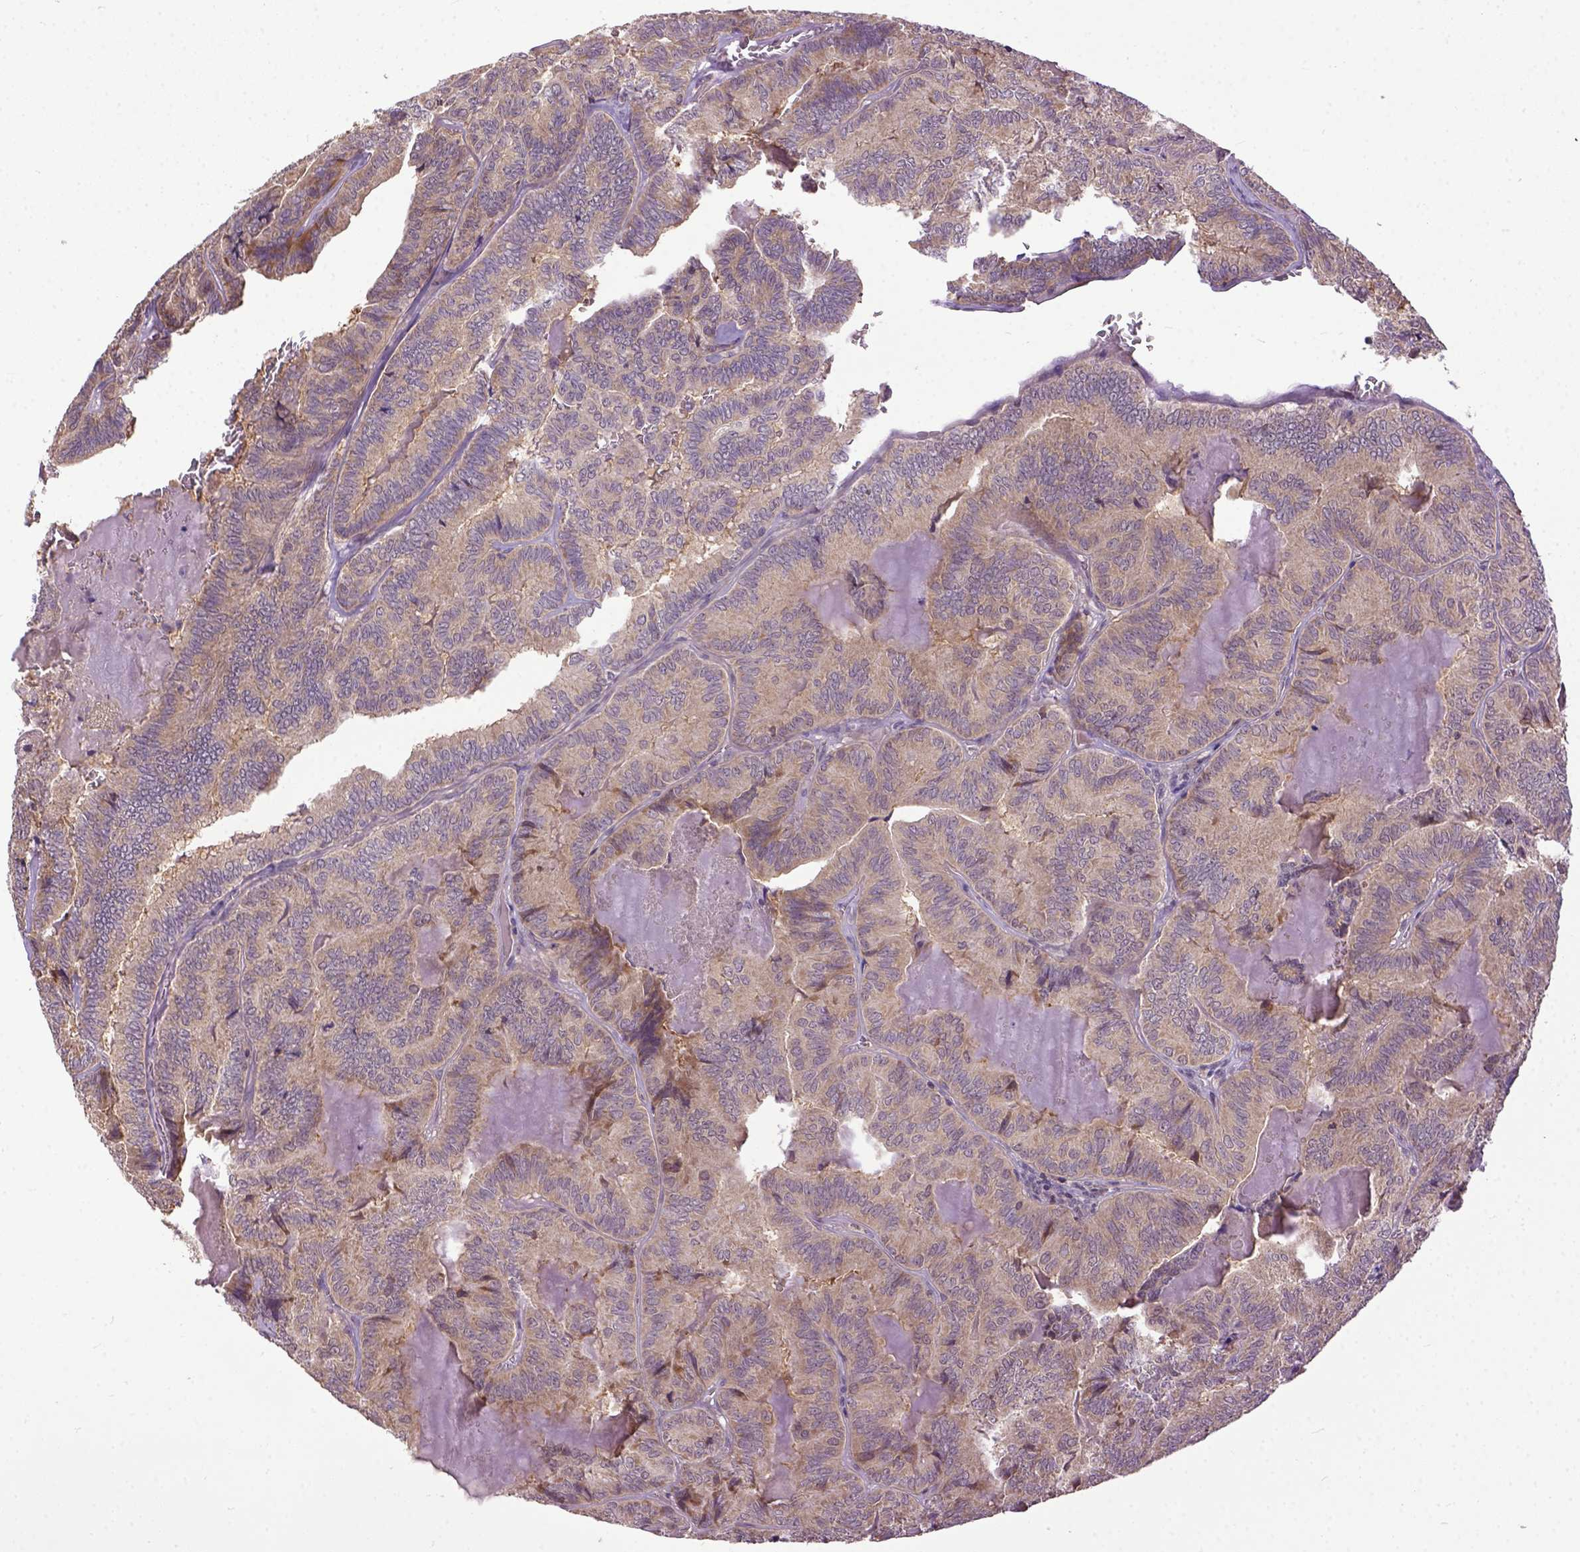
{"staining": {"intensity": "moderate", "quantity": "<25%", "location": "cytoplasmic/membranous"}, "tissue": "thyroid cancer", "cell_type": "Tumor cells", "image_type": "cancer", "snomed": [{"axis": "morphology", "description": "Papillary adenocarcinoma, NOS"}, {"axis": "topography", "description": "Thyroid gland"}], "caption": "The immunohistochemical stain highlights moderate cytoplasmic/membranous expression in tumor cells of thyroid papillary adenocarcinoma tissue.", "gene": "CPNE1", "patient": {"sex": "female", "age": 75}}